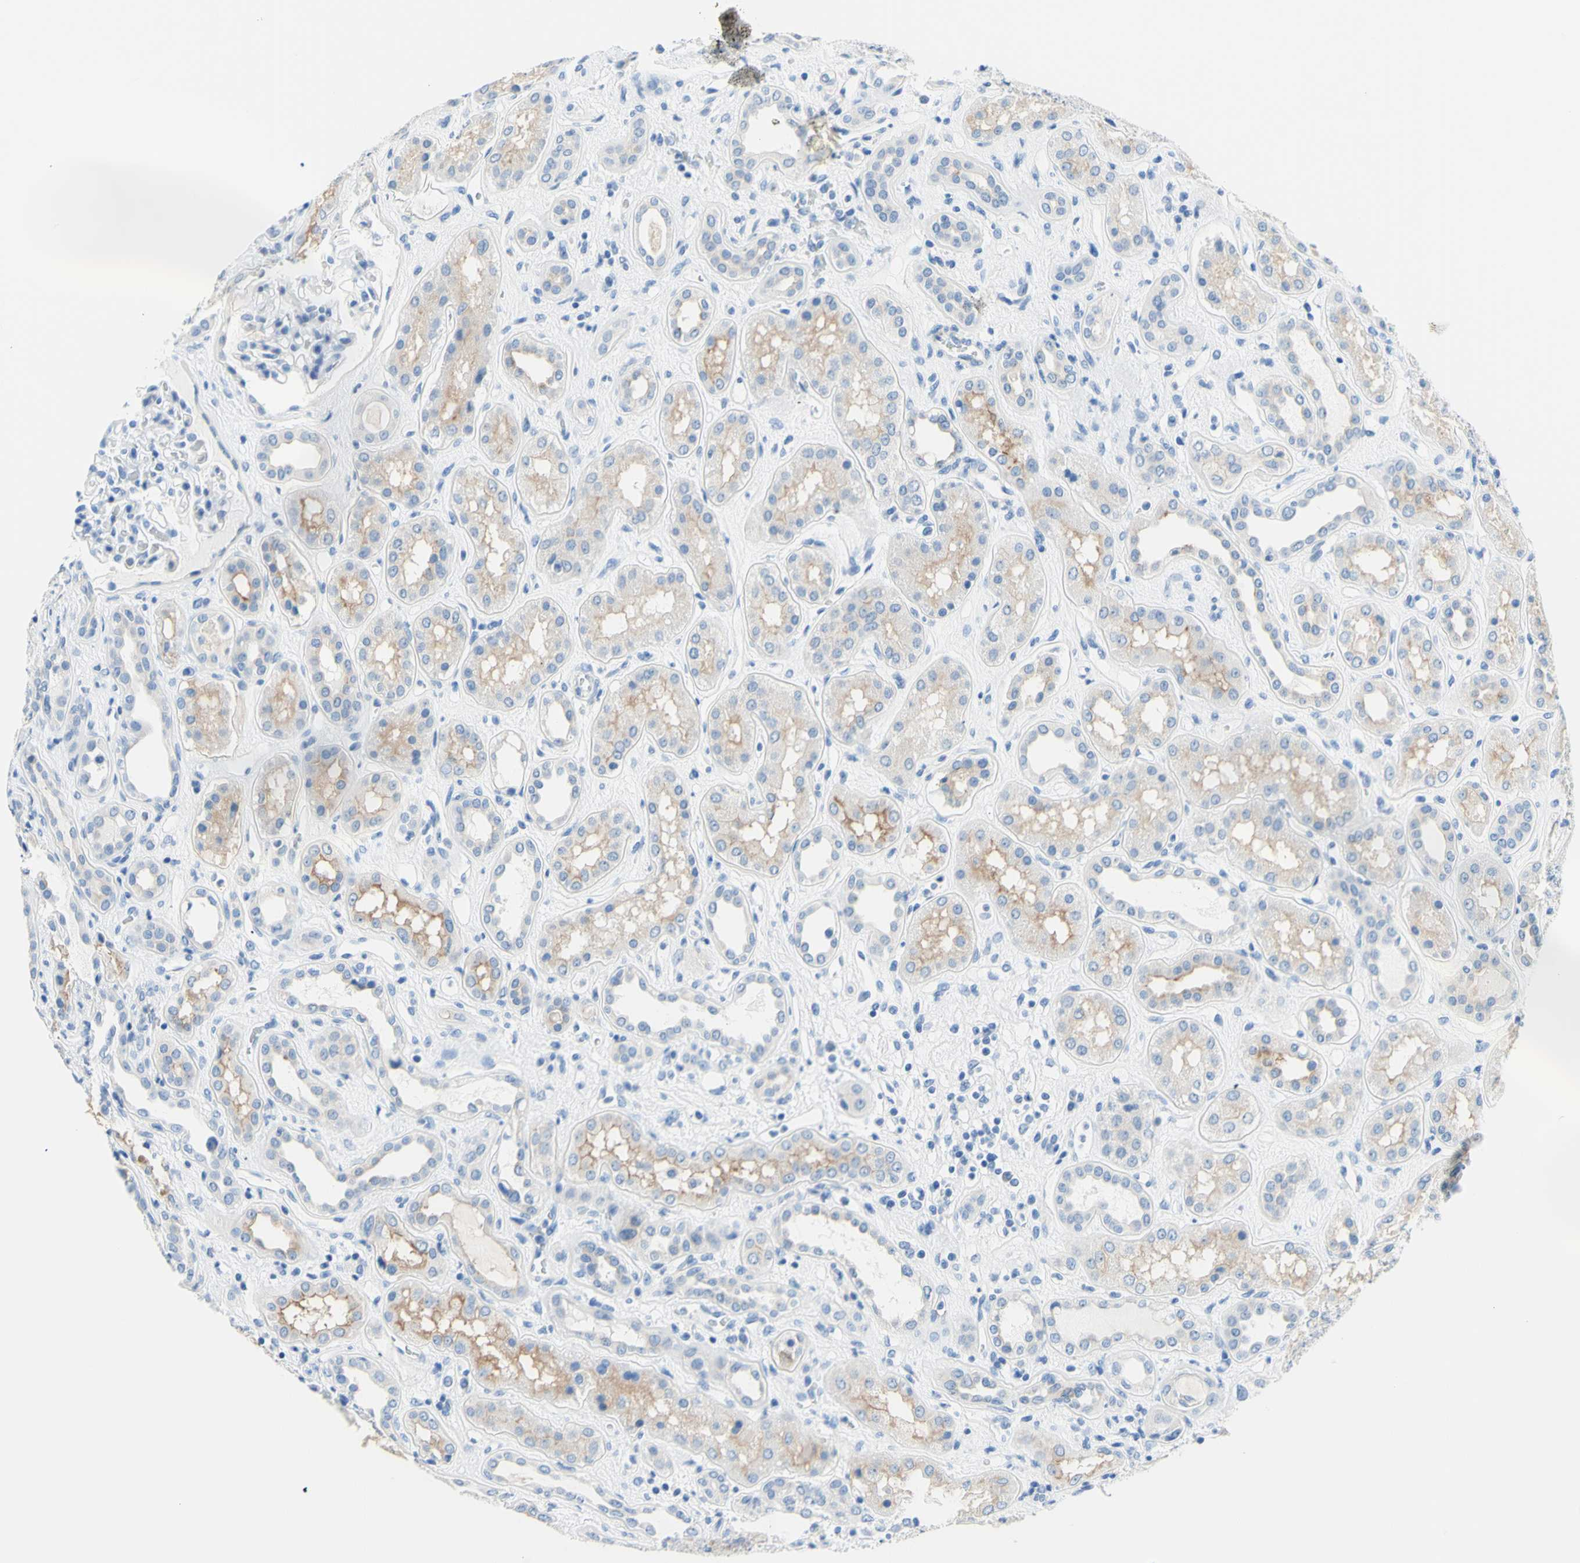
{"staining": {"intensity": "negative", "quantity": "none", "location": "none"}, "tissue": "kidney", "cell_type": "Cells in glomeruli", "image_type": "normal", "snomed": [{"axis": "morphology", "description": "Normal tissue, NOS"}, {"axis": "topography", "description": "Kidney"}], "caption": "Kidney stained for a protein using immunohistochemistry exhibits no staining cells in glomeruli.", "gene": "HPCA", "patient": {"sex": "male", "age": 59}}